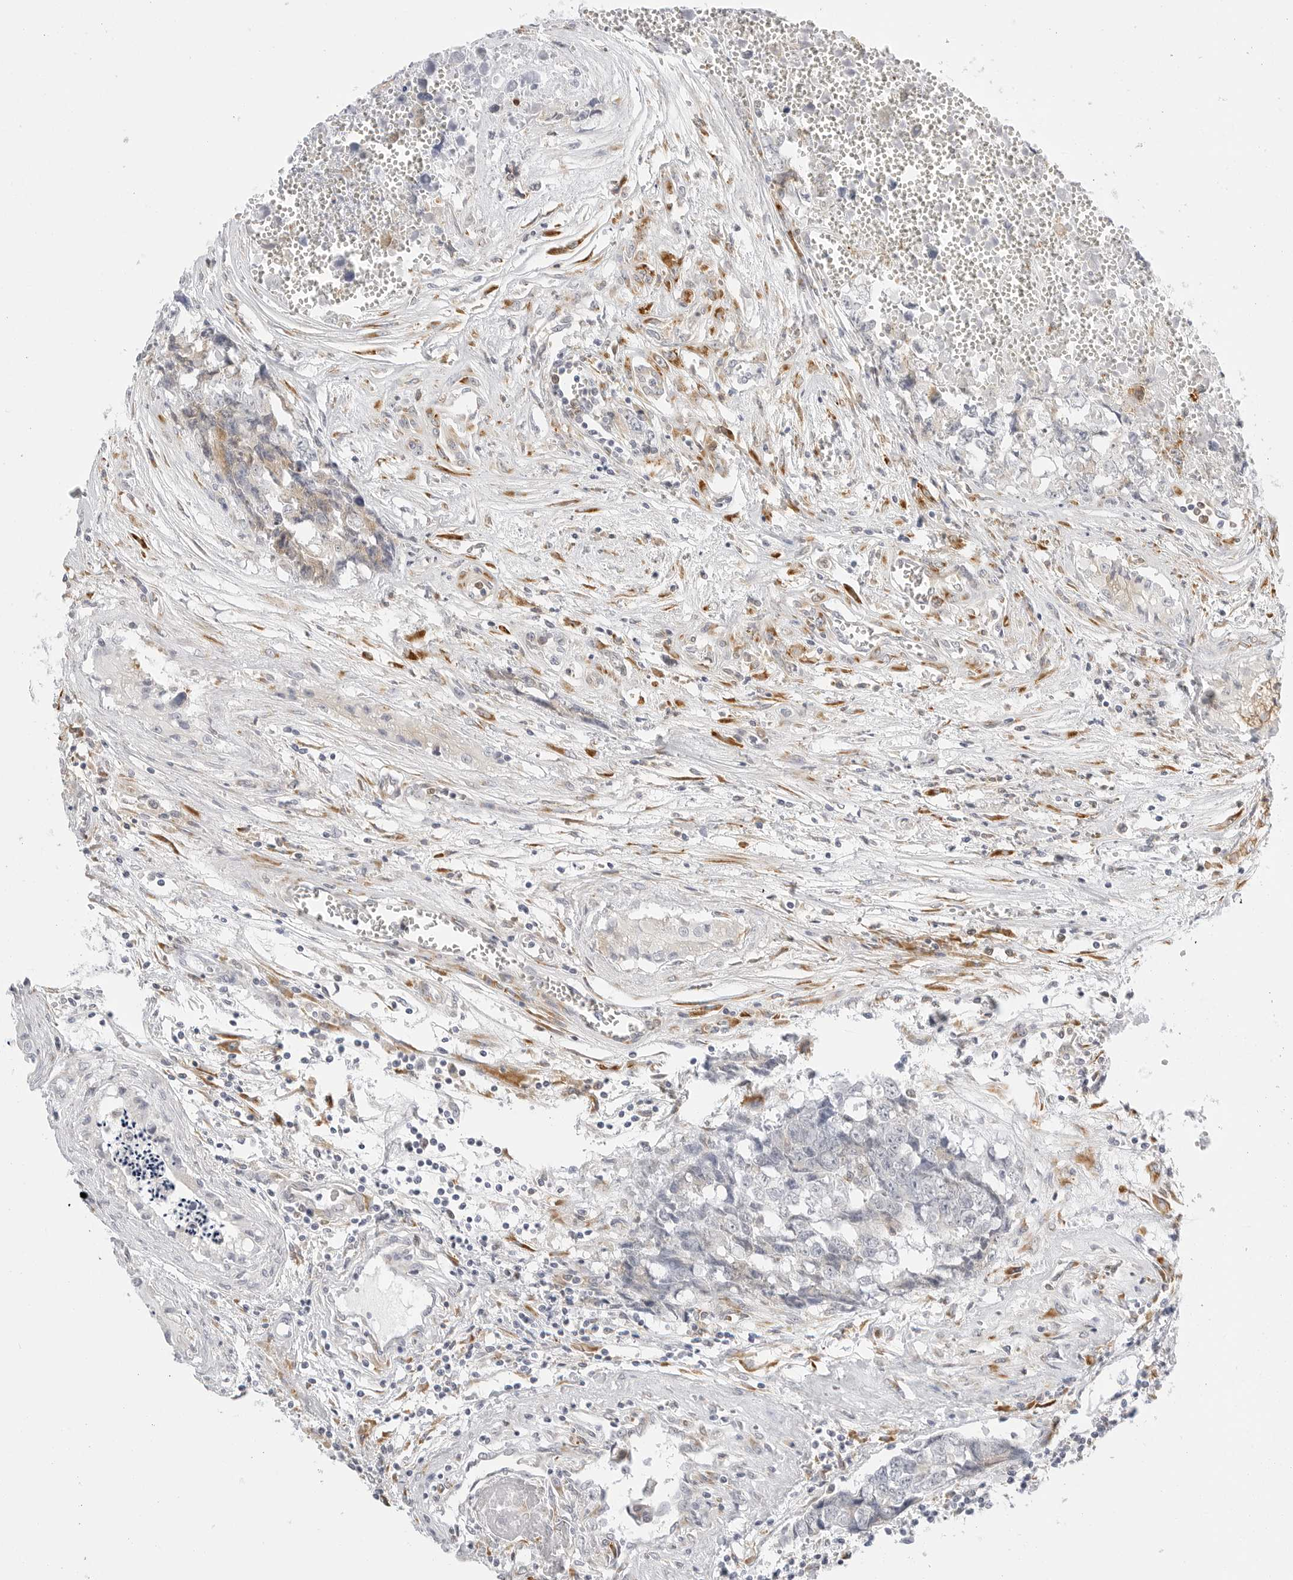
{"staining": {"intensity": "negative", "quantity": "none", "location": "none"}, "tissue": "testis cancer", "cell_type": "Tumor cells", "image_type": "cancer", "snomed": [{"axis": "morphology", "description": "Carcinoma, Embryonal, NOS"}, {"axis": "topography", "description": "Testis"}], "caption": "Image shows no protein staining in tumor cells of testis cancer tissue.", "gene": "THEM4", "patient": {"sex": "male", "age": 31}}